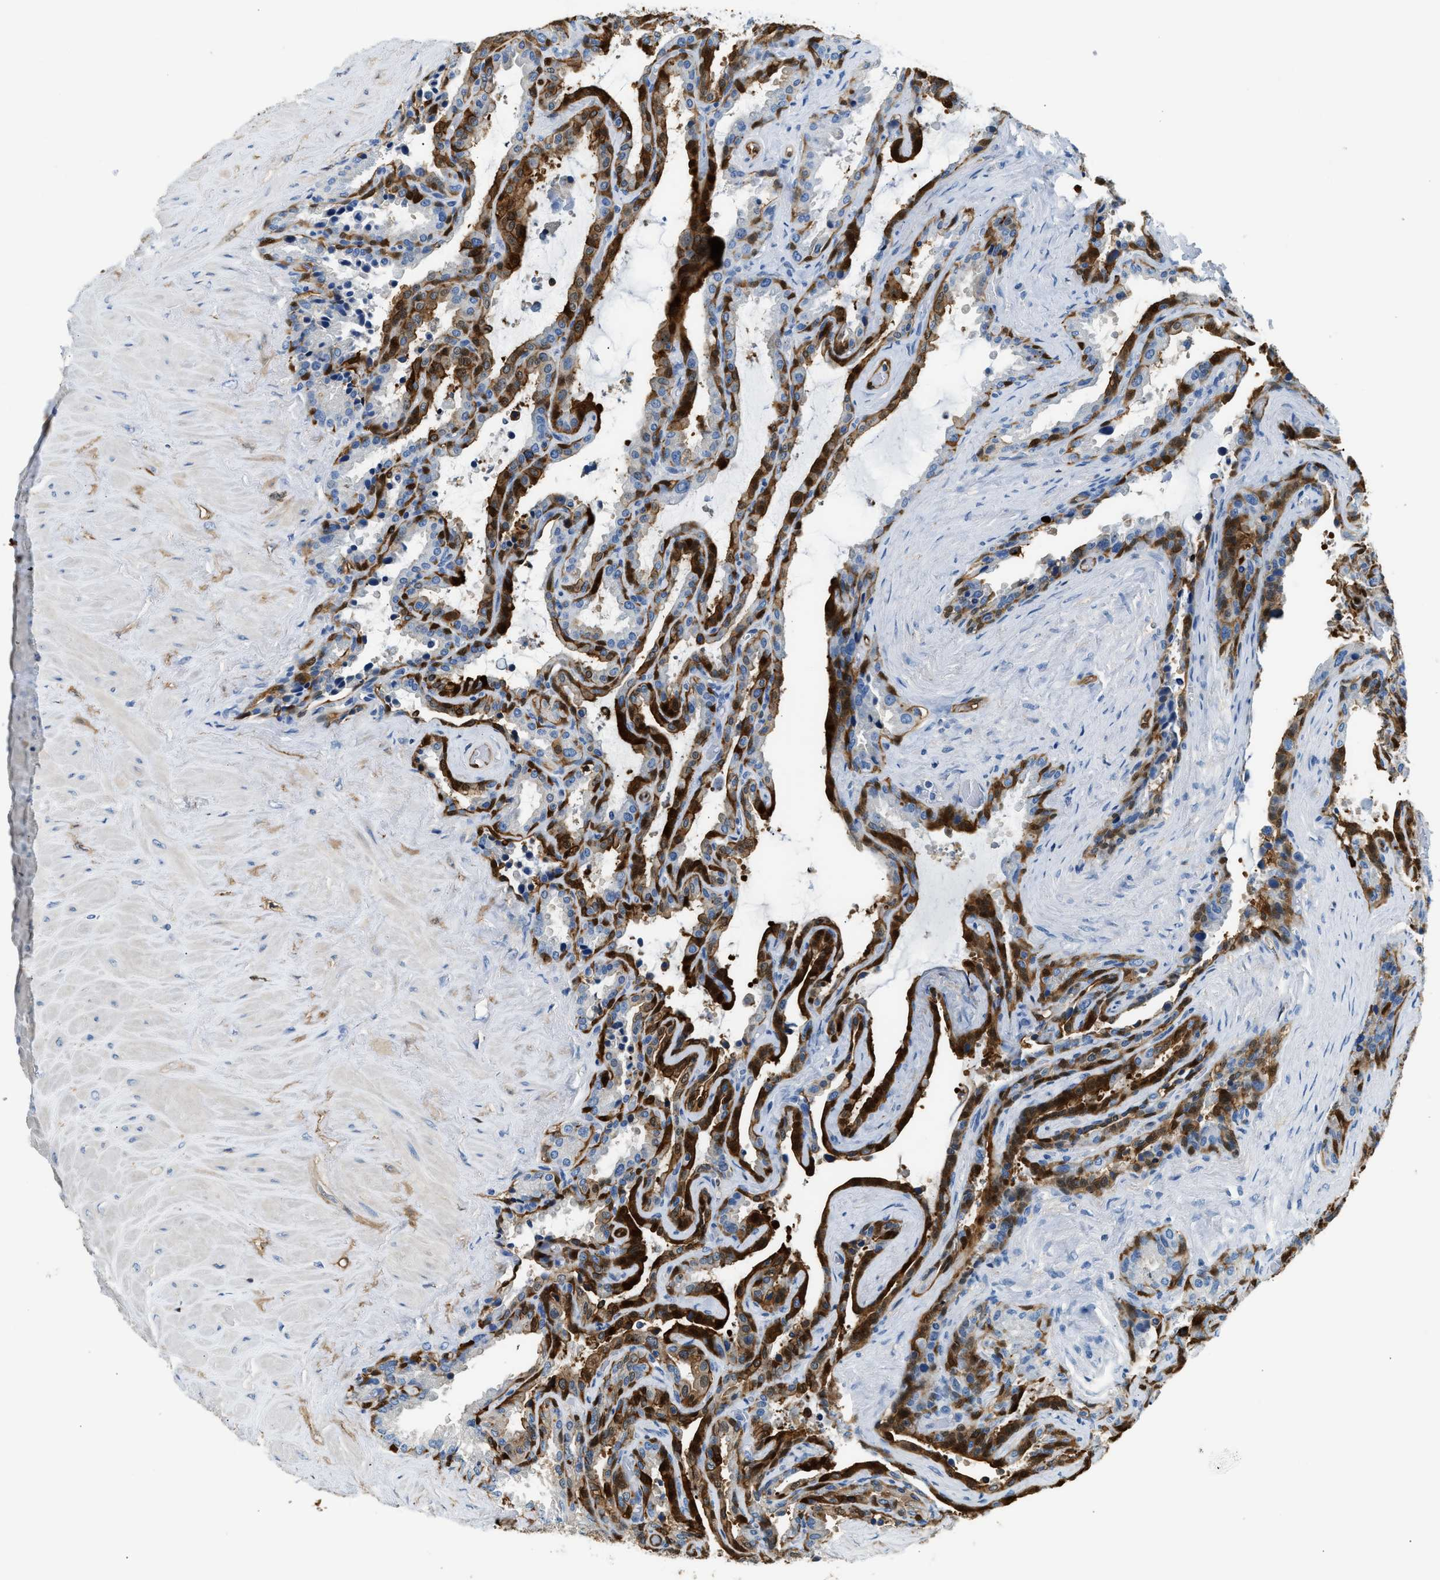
{"staining": {"intensity": "strong", "quantity": "25%-75%", "location": "cytoplasmic/membranous"}, "tissue": "seminal vesicle", "cell_type": "Glandular cells", "image_type": "normal", "snomed": [{"axis": "morphology", "description": "Normal tissue, NOS"}, {"axis": "topography", "description": "Seminal veicle"}], "caption": "Protein staining of benign seminal vesicle demonstrates strong cytoplasmic/membranous expression in about 25%-75% of glandular cells. Nuclei are stained in blue.", "gene": "ANXA3", "patient": {"sex": "male", "age": 46}}